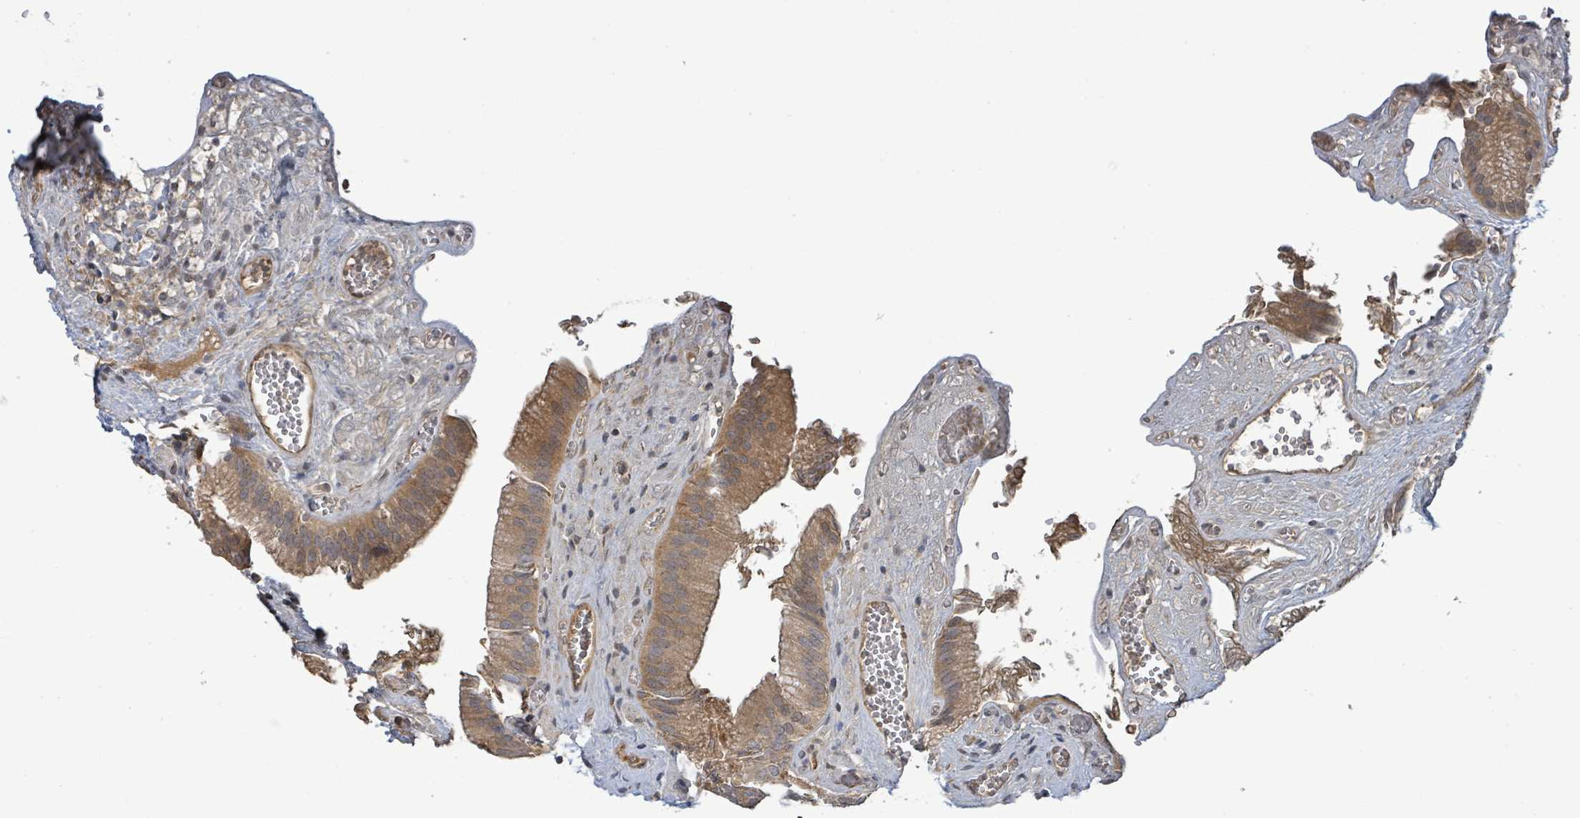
{"staining": {"intensity": "moderate", "quantity": ">75%", "location": "cytoplasmic/membranous"}, "tissue": "gallbladder", "cell_type": "Glandular cells", "image_type": "normal", "snomed": [{"axis": "morphology", "description": "Normal tissue, NOS"}, {"axis": "topography", "description": "Gallbladder"}, {"axis": "topography", "description": "Peripheral nerve tissue"}], "caption": "Gallbladder stained with IHC displays moderate cytoplasmic/membranous staining in approximately >75% of glandular cells.", "gene": "ARPIN", "patient": {"sex": "male", "age": 17}}